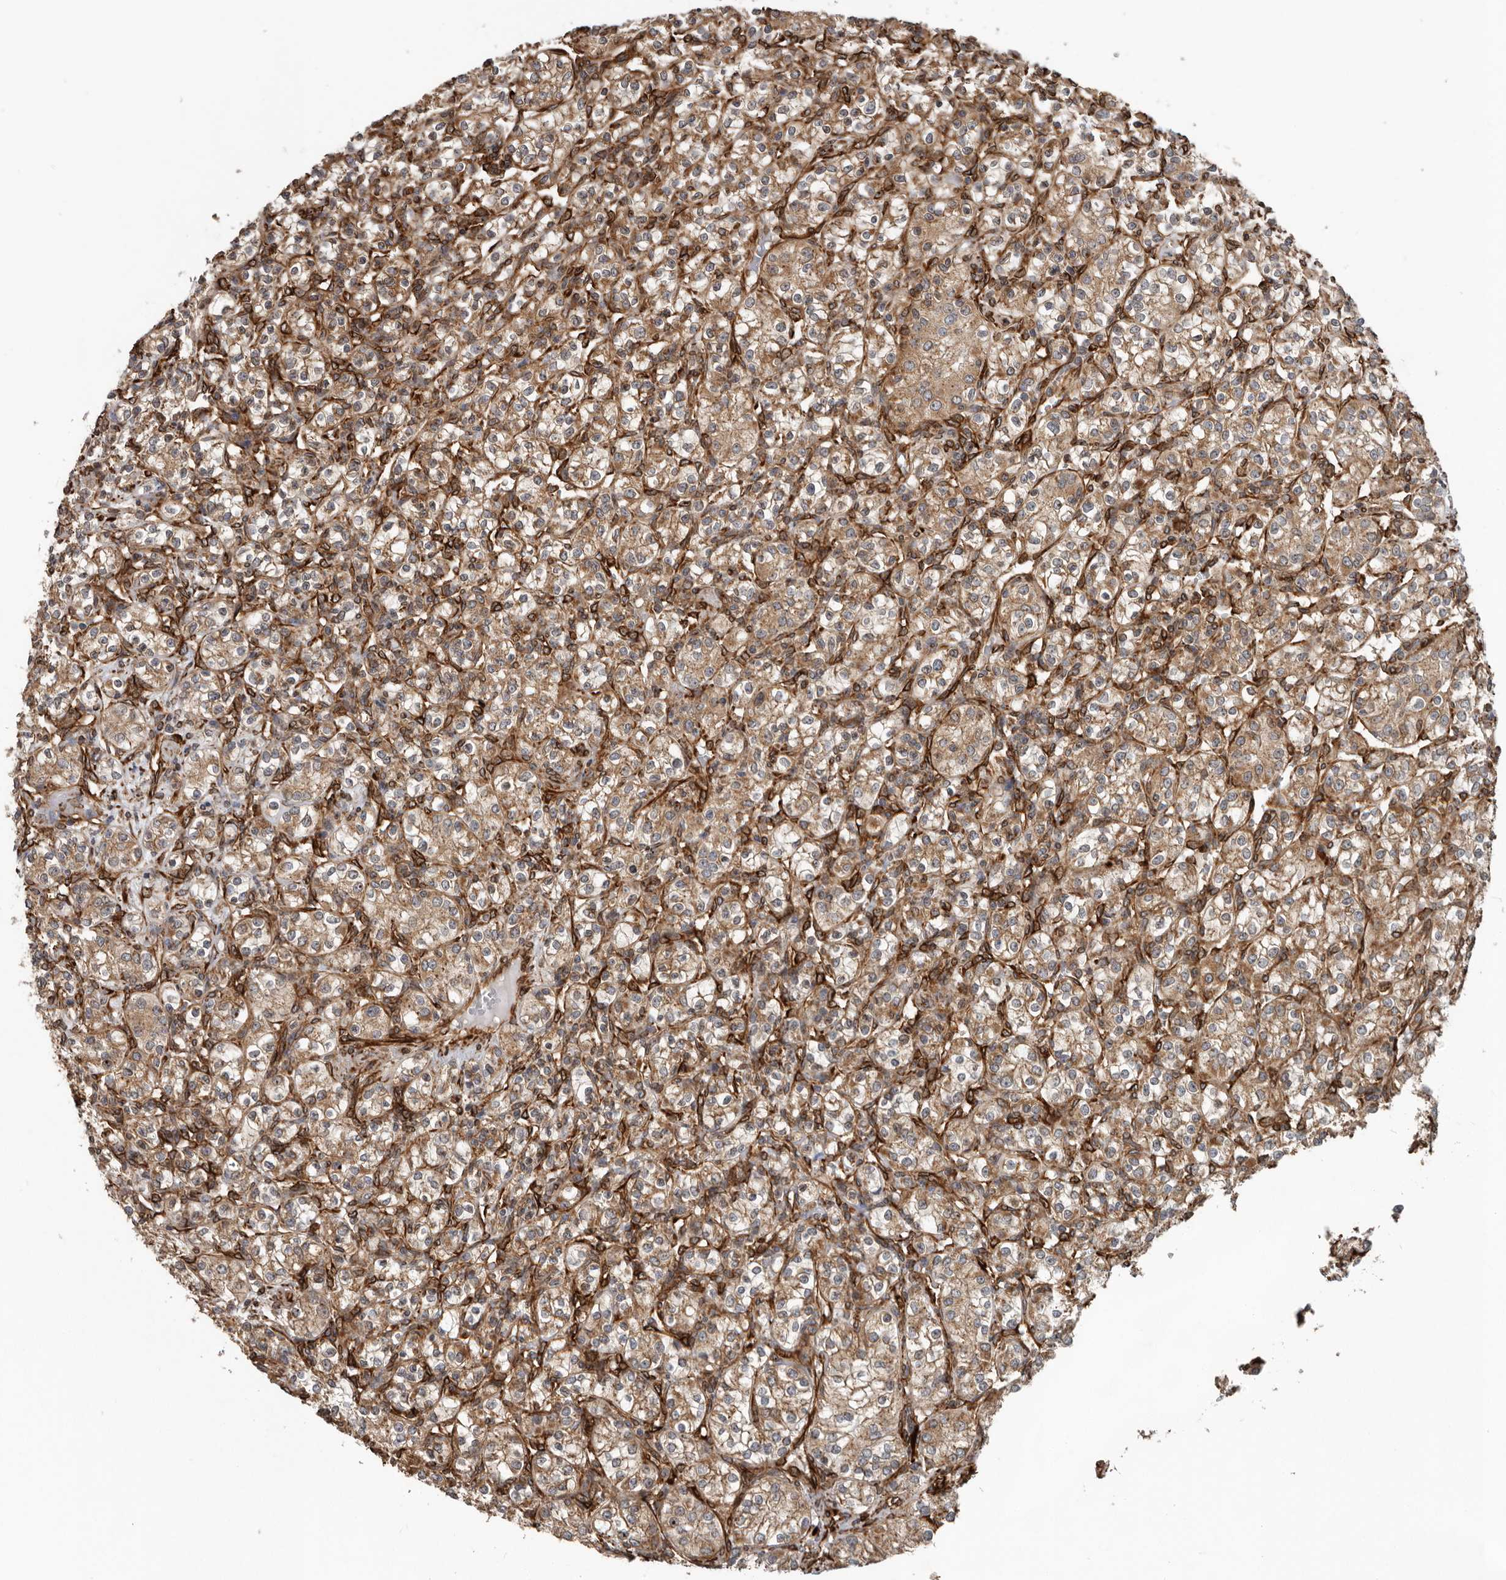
{"staining": {"intensity": "moderate", "quantity": ">75%", "location": "cytoplasmic/membranous"}, "tissue": "renal cancer", "cell_type": "Tumor cells", "image_type": "cancer", "snomed": [{"axis": "morphology", "description": "Adenocarcinoma, NOS"}, {"axis": "topography", "description": "Kidney"}], "caption": "IHC of renal cancer exhibits medium levels of moderate cytoplasmic/membranous positivity in approximately >75% of tumor cells. Immunohistochemistry (ihc) stains the protein in brown and the nuclei are stained blue.", "gene": "CEP350", "patient": {"sex": "male", "age": 77}}